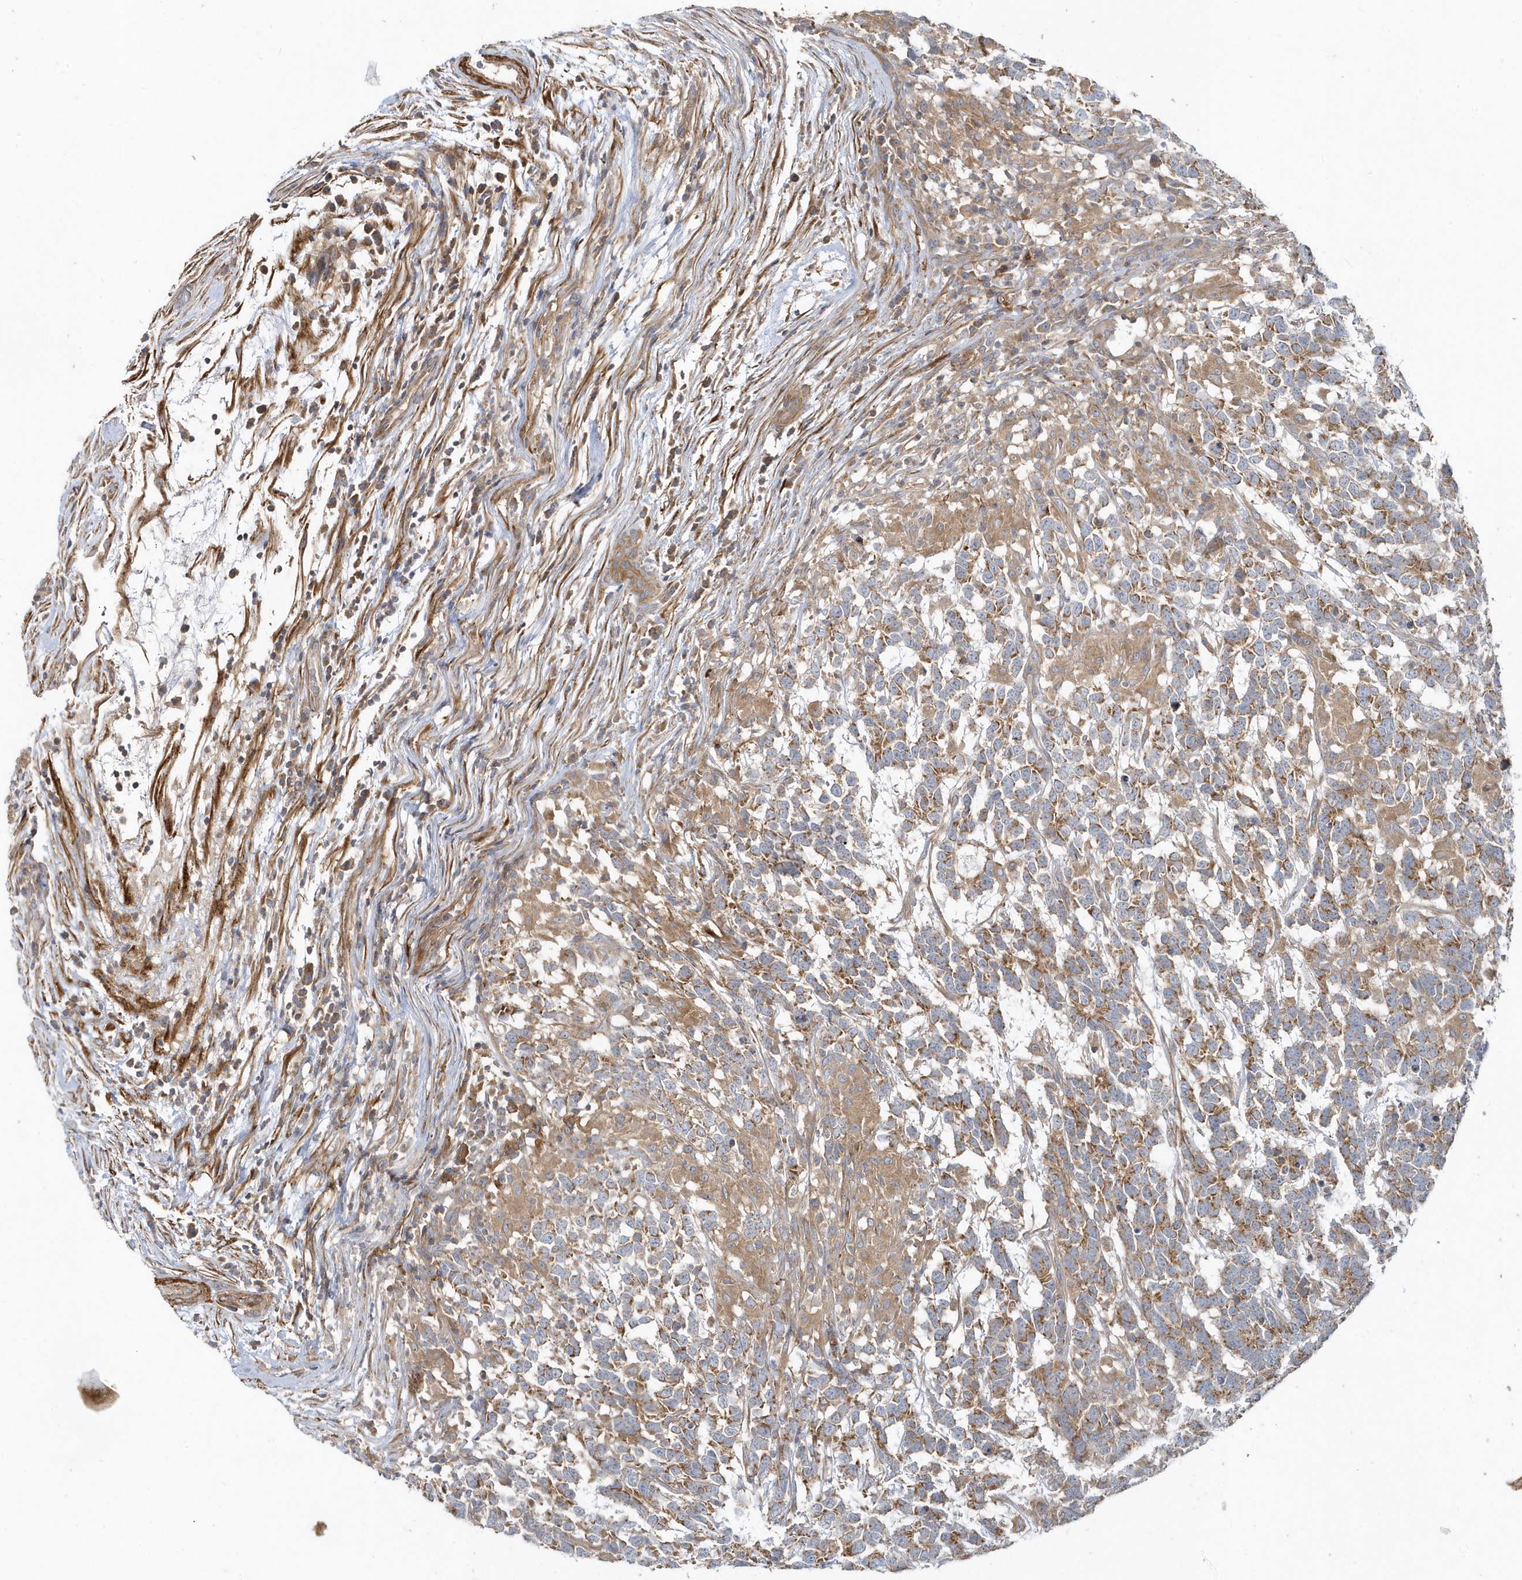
{"staining": {"intensity": "moderate", "quantity": ">75%", "location": "cytoplasmic/membranous"}, "tissue": "testis cancer", "cell_type": "Tumor cells", "image_type": "cancer", "snomed": [{"axis": "morphology", "description": "Carcinoma, Embryonal, NOS"}, {"axis": "topography", "description": "Testis"}], "caption": "A brown stain labels moderate cytoplasmic/membranous expression of a protein in testis cancer tumor cells. The staining was performed using DAB, with brown indicating positive protein expression. Nuclei are stained blue with hematoxylin.", "gene": "LEXM", "patient": {"sex": "male", "age": 26}}